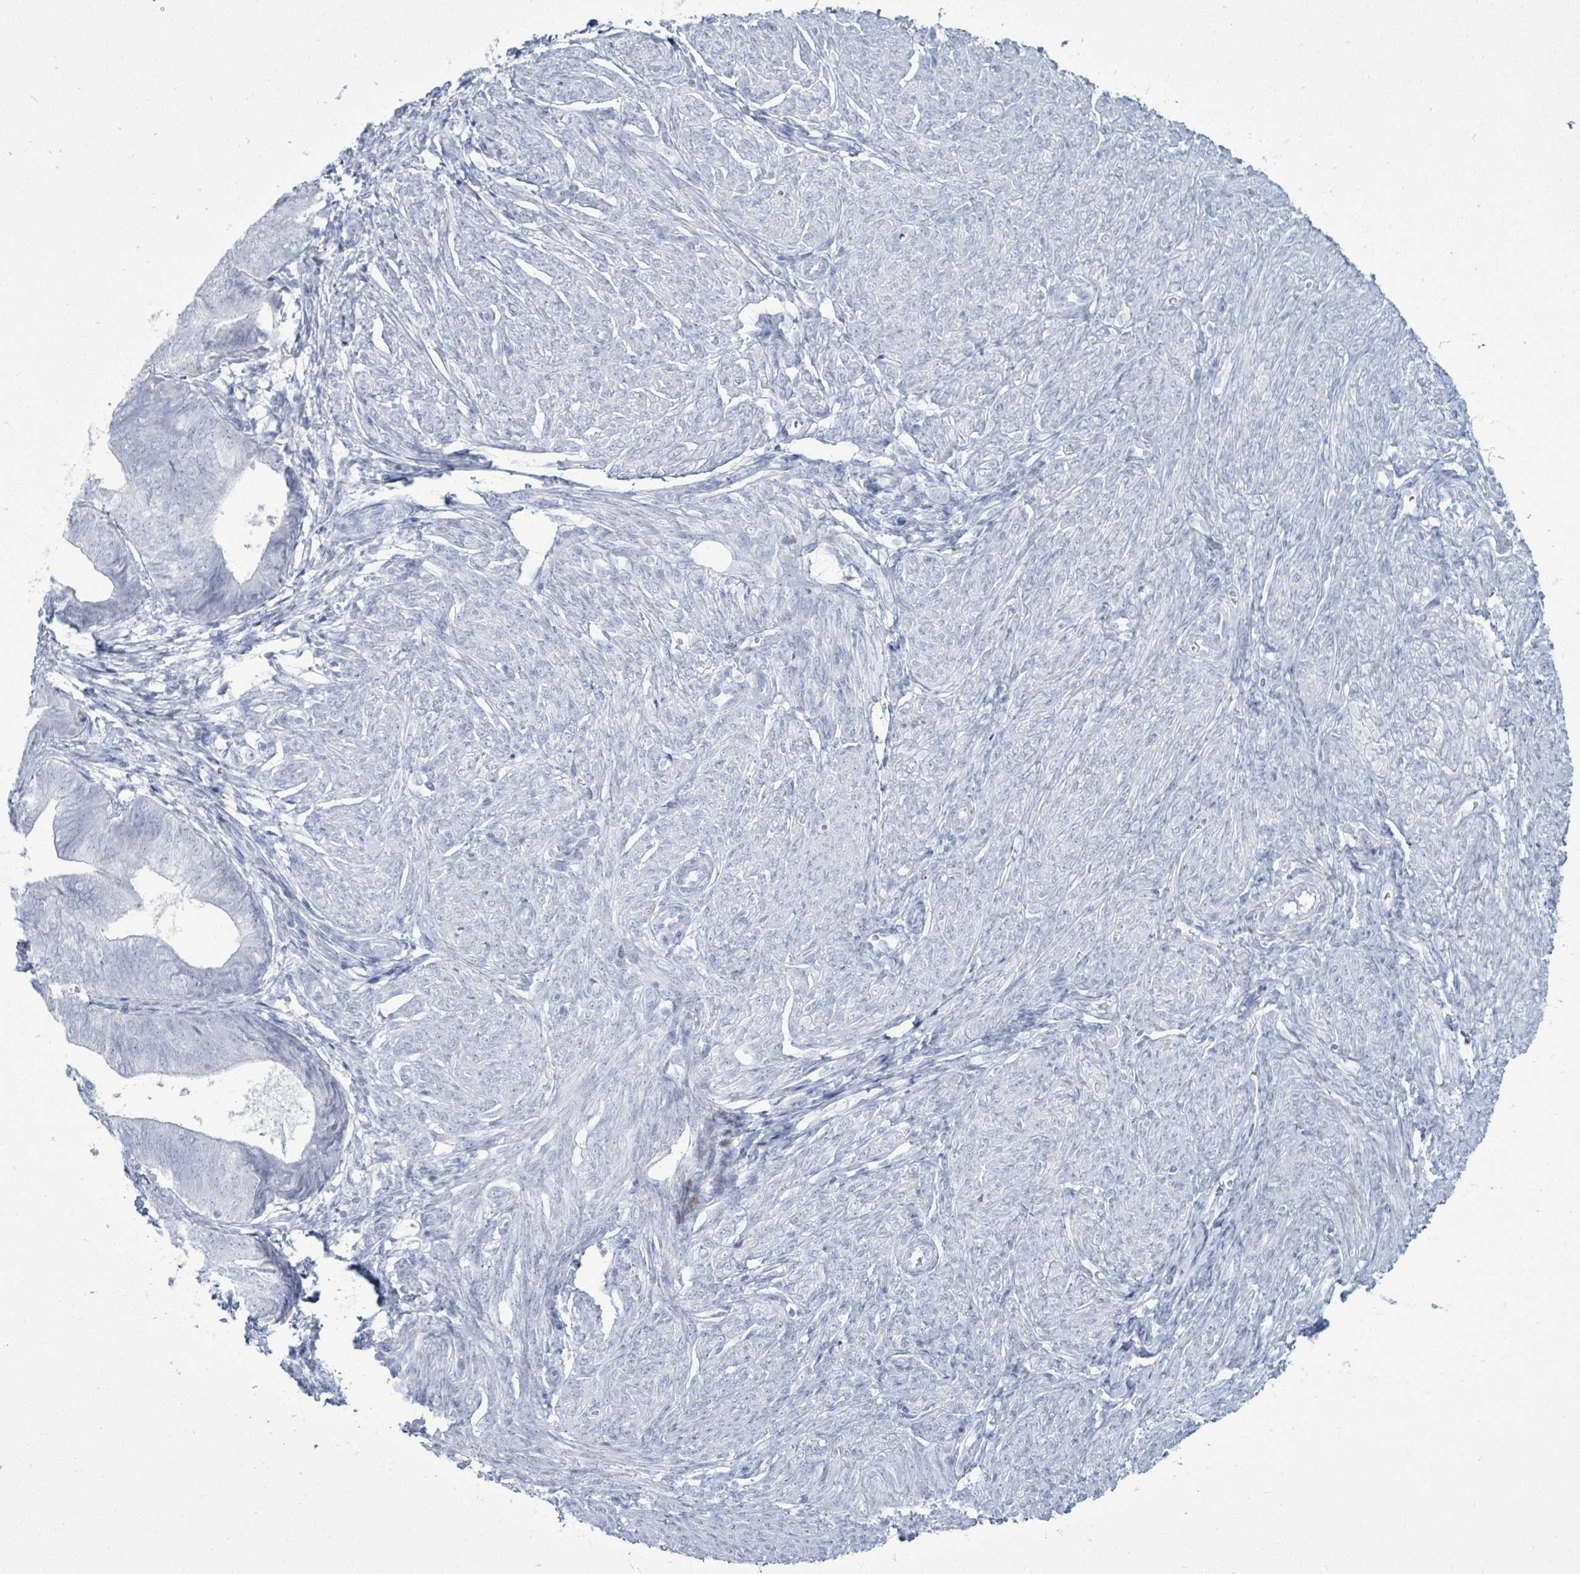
{"staining": {"intensity": "negative", "quantity": "none", "location": "none"}, "tissue": "endometrial cancer", "cell_type": "Tumor cells", "image_type": "cancer", "snomed": [{"axis": "morphology", "description": "Adenocarcinoma, NOS"}, {"axis": "topography", "description": "Endometrium"}], "caption": "IHC micrograph of neoplastic tissue: endometrial adenocarcinoma stained with DAB (3,3'-diaminobenzidine) exhibits no significant protein positivity in tumor cells. (DAB immunohistochemistry (IHC) visualized using brightfield microscopy, high magnification).", "gene": "MALL", "patient": {"sex": "female", "age": 87}}